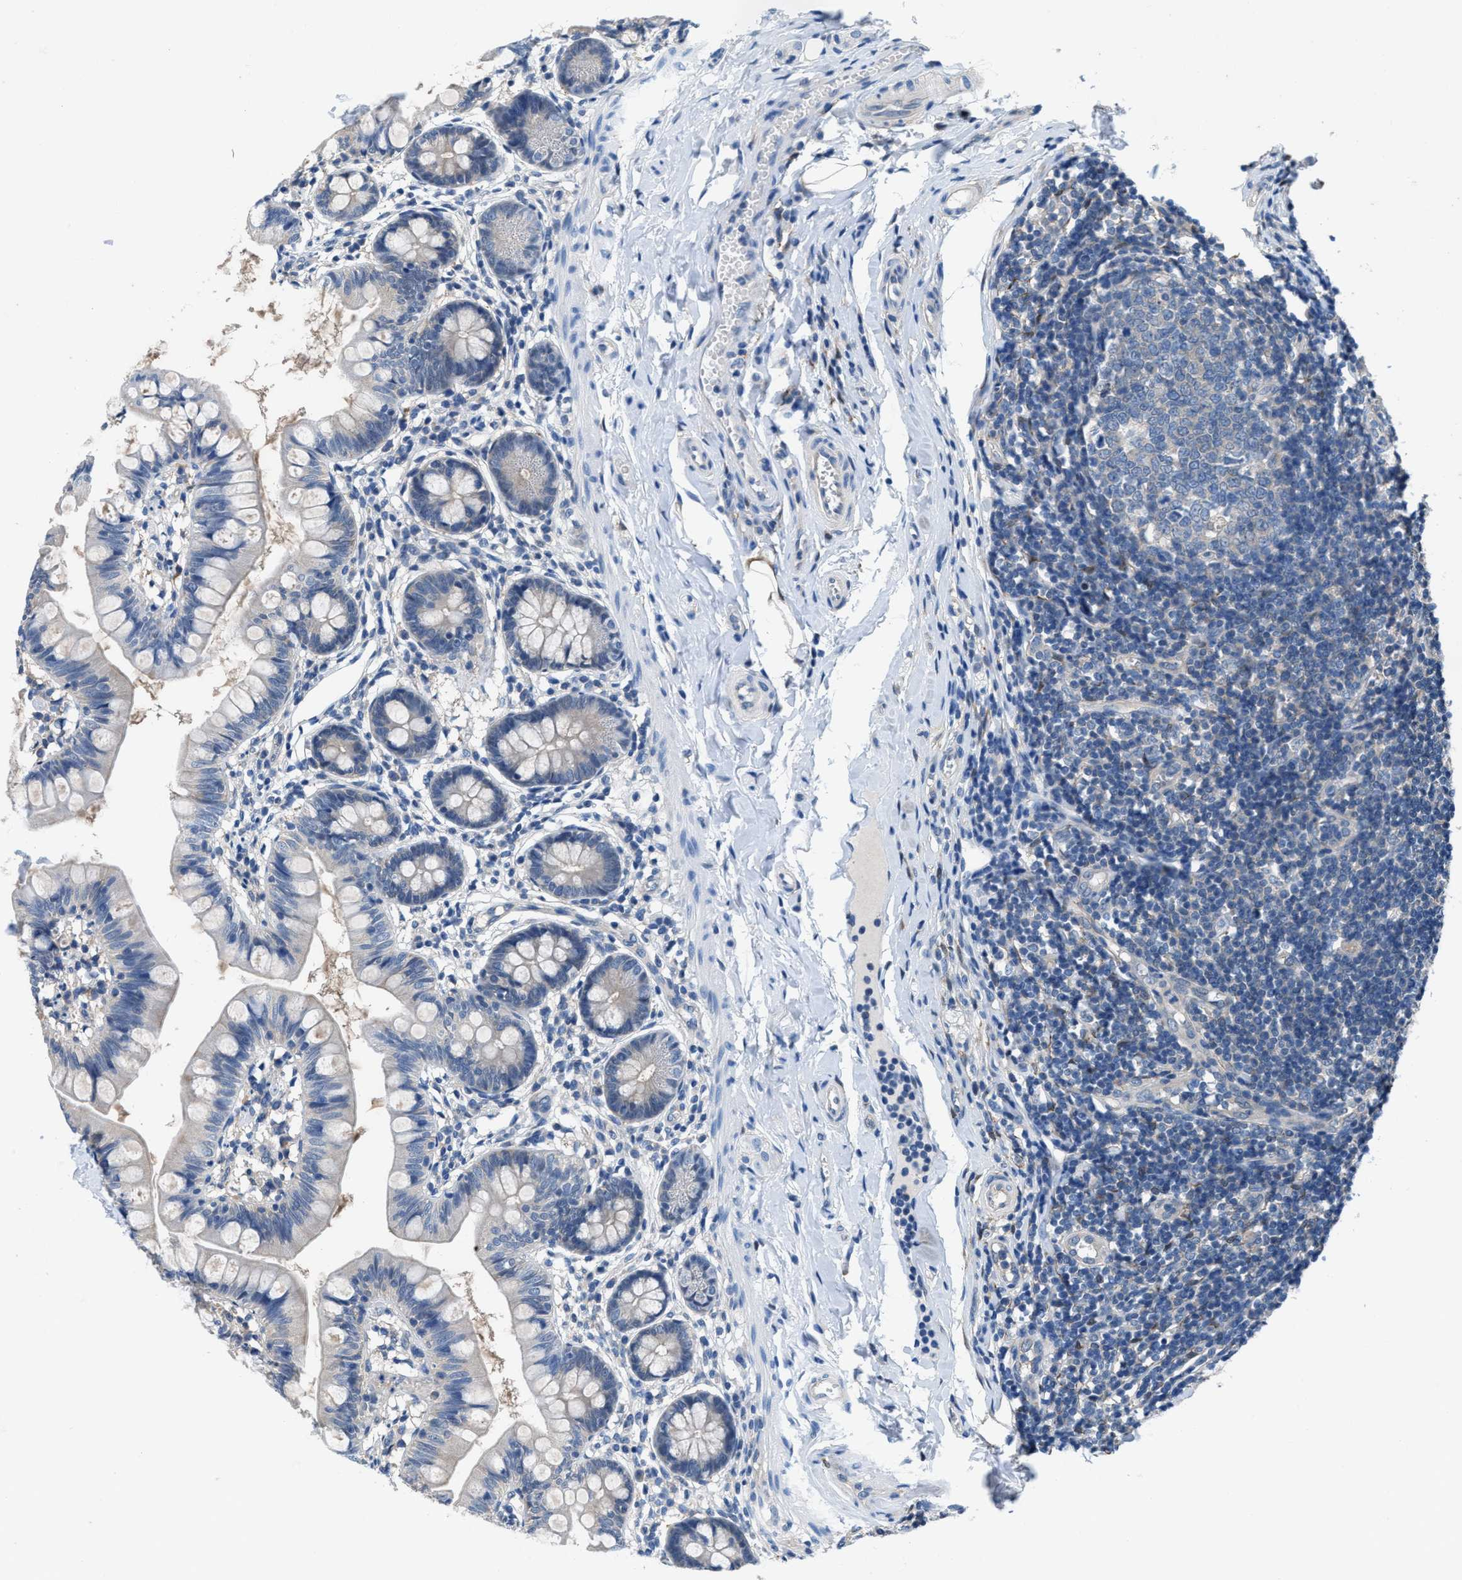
{"staining": {"intensity": "negative", "quantity": "none", "location": "none"}, "tissue": "small intestine", "cell_type": "Glandular cells", "image_type": "normal", "snomed": [{"axis": "morphology", "description": "Normal tissue, NOS"}, {"axis": "topography", "description": "Small intestine"}], "caption": "This is an immunohistochemistry photomicrograph of benign human small intestine. There is no staining in glandular cells.", "gene": "NUDT5", "patient": {"sex": "male", "age": 7}}